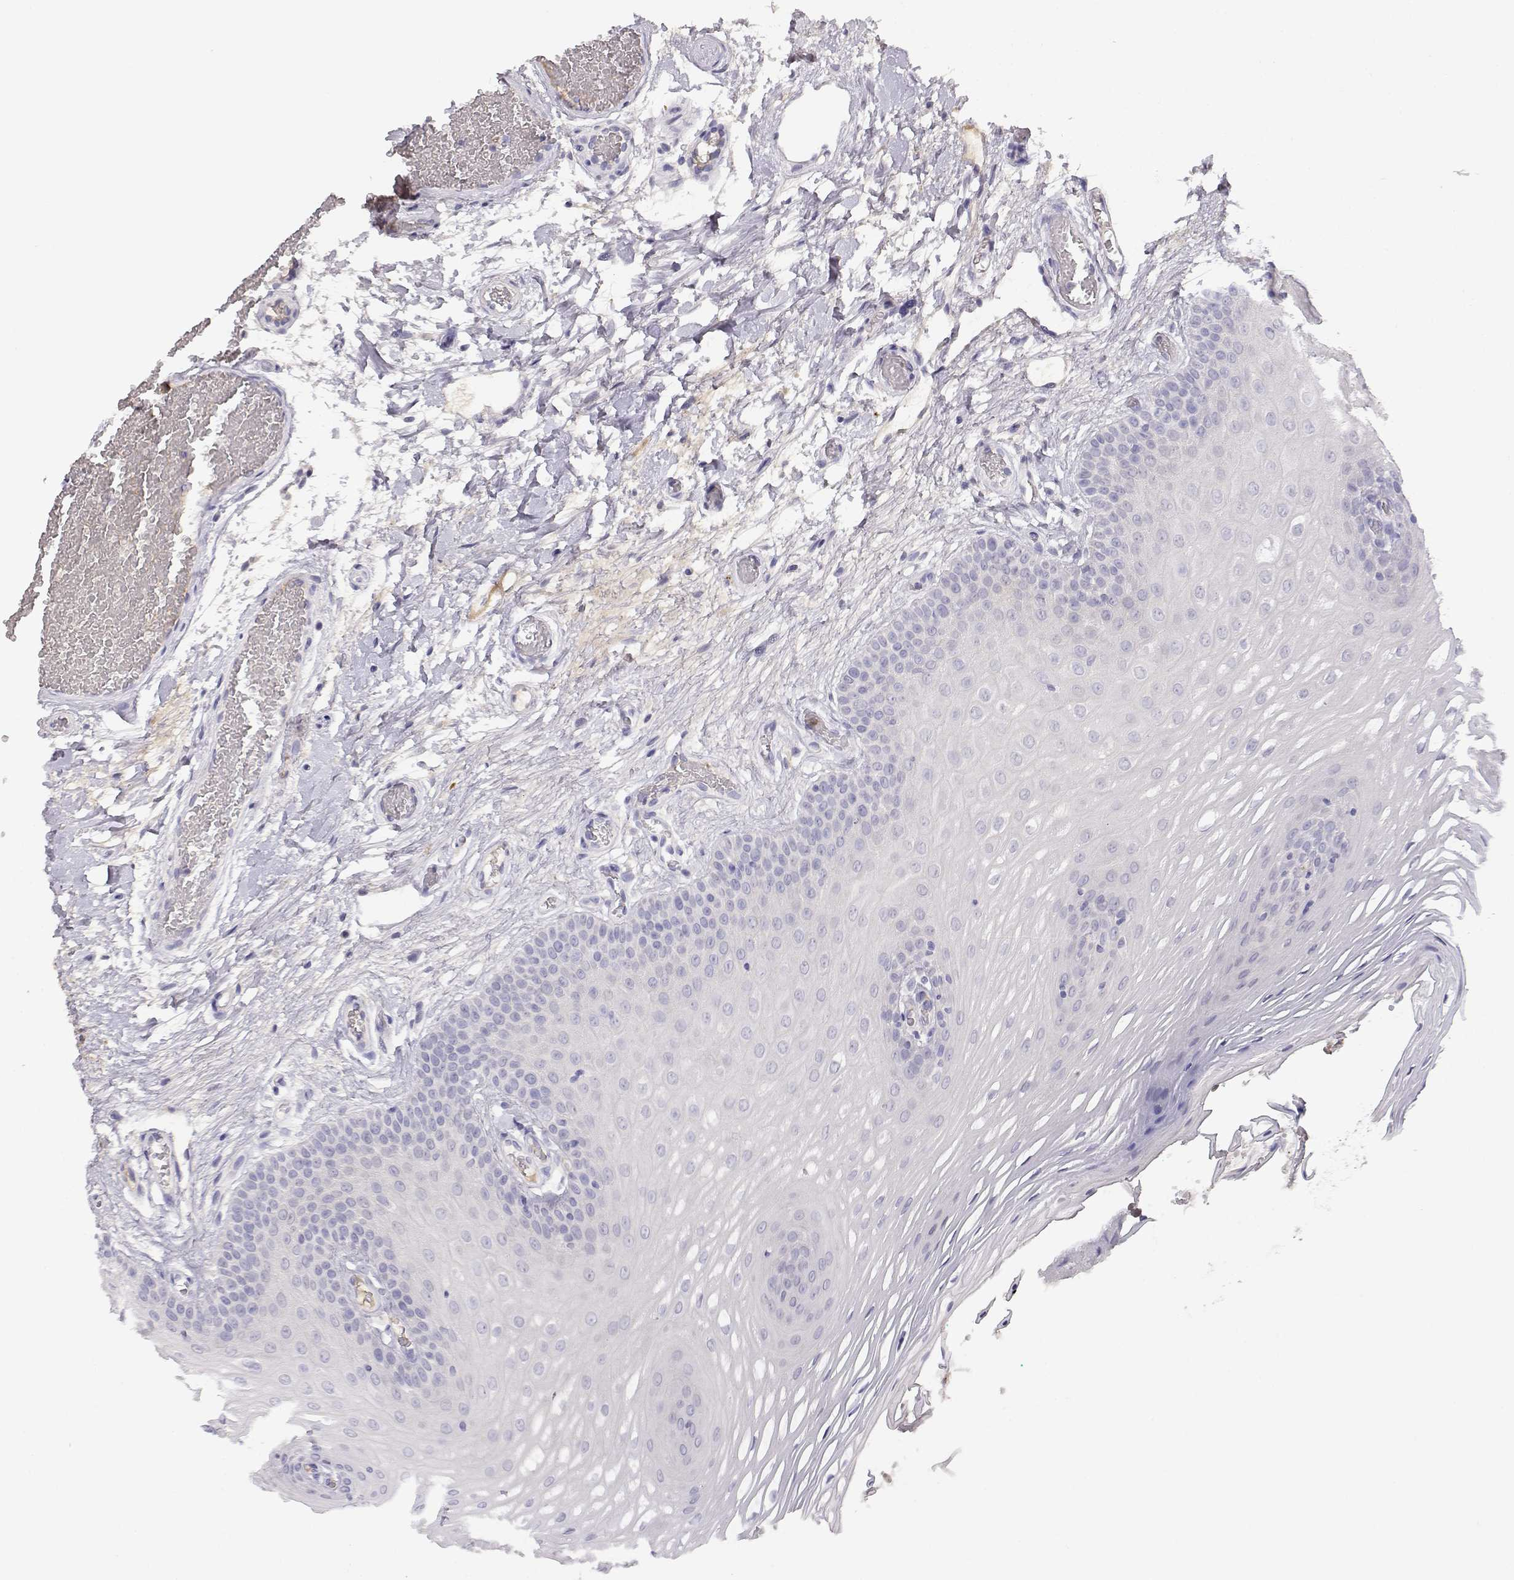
{"staining": {"intensity": "negative", "quantity": "none", "location": "none"}, "tissue": "oral mucosa", "cell_type": "Squamous epithelial cells", "image_type": "normal", "snomed": [{"axis": "morphology", "description": "Normal tissue, NOS"}, {"axis": "morphology", "description": "Squamous cell carcinoma, NOS"}, {"axis": "topography", "description": "Oral tissue"}, {"axis": "topography", "description": "Head-Neck"}], "caption": "This is an immunohistochemistry (IHC) photomicrograph of normal oral mucosa. There is no expression in squamous epithelial cells.", "gene": "CDHR1", "patient": {"sex": "male", "age": 78}}